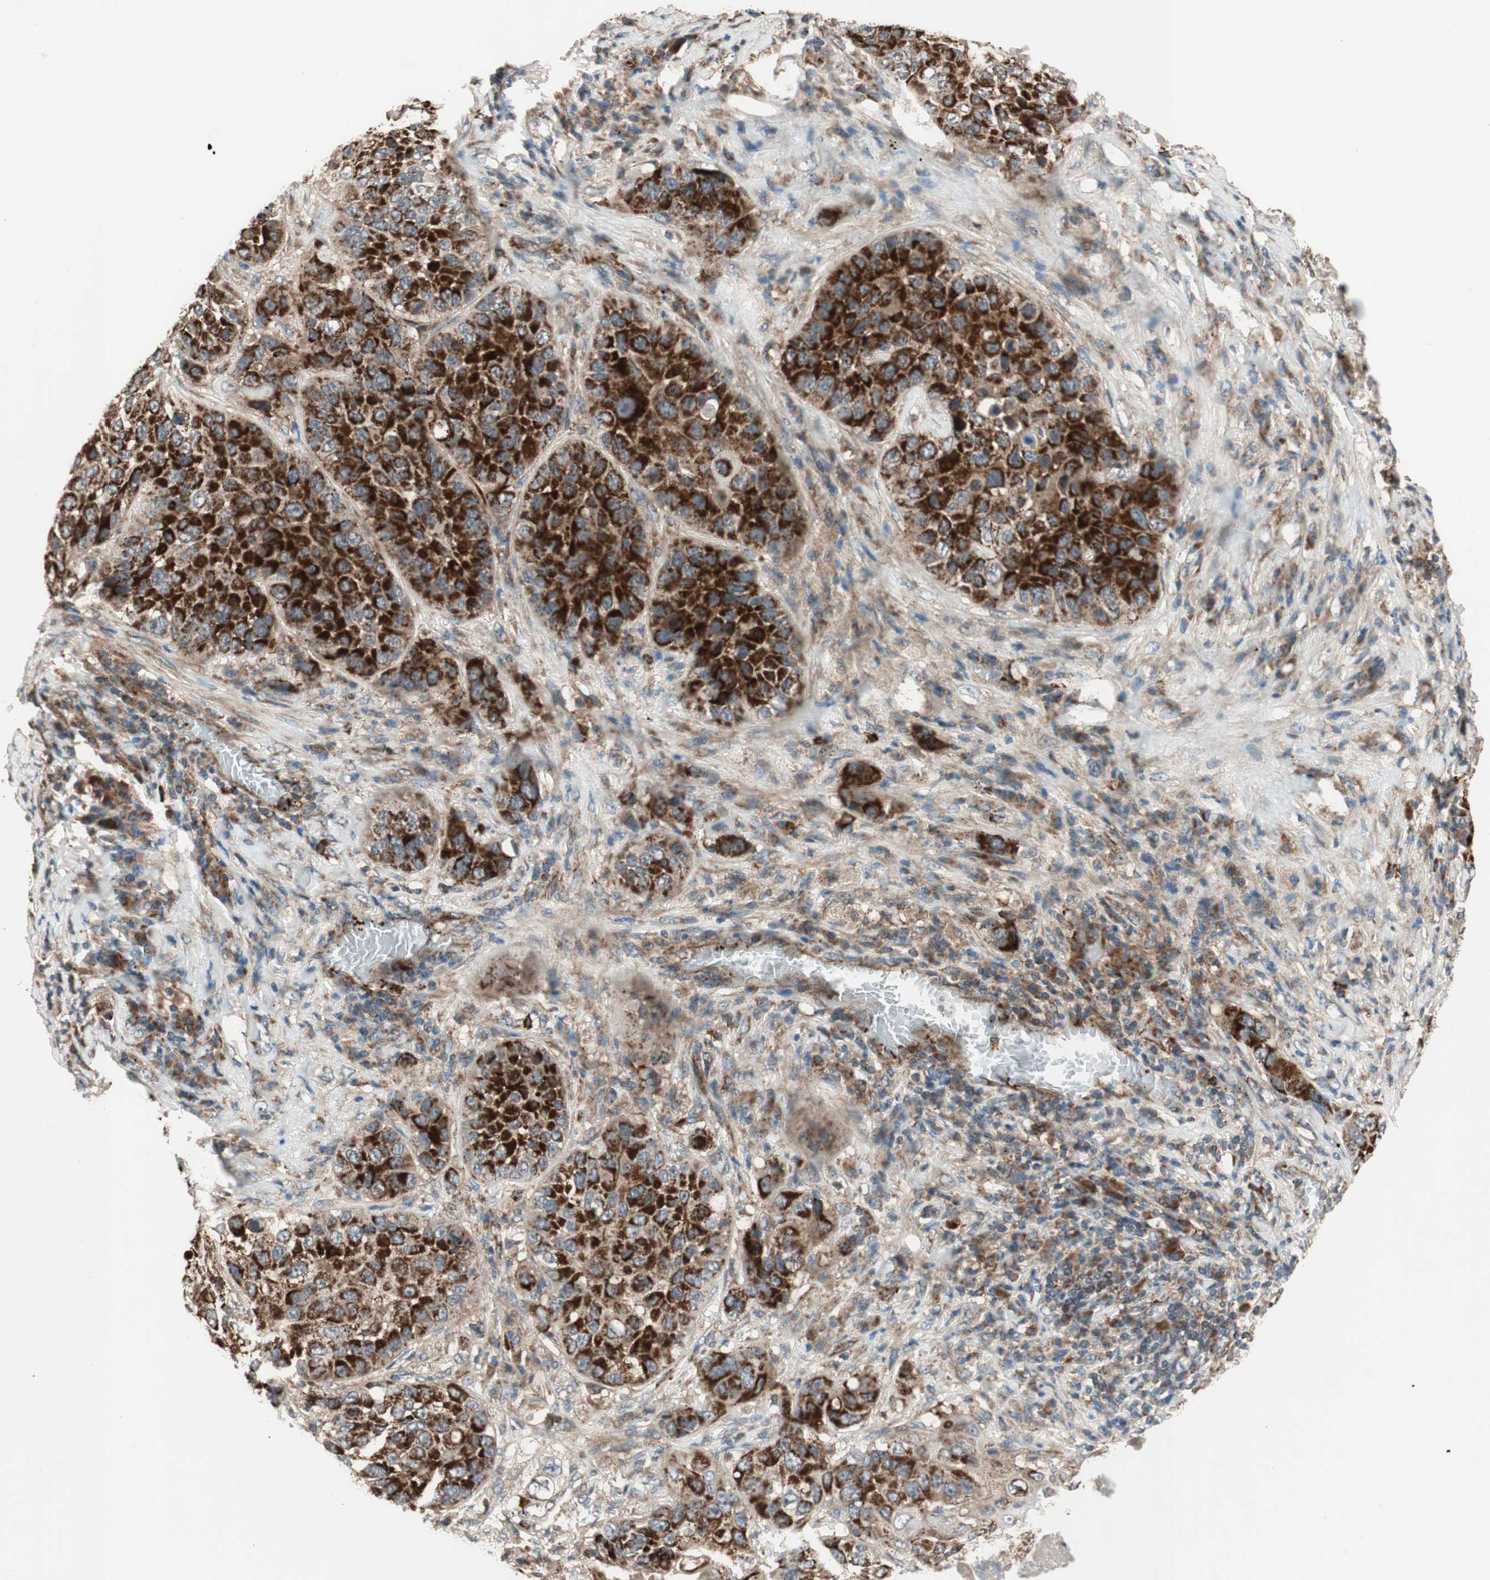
{"staining": {"intensity": "strong", "quantity": ">75%", "location": "cytoplasmic/membranous"}, "tissue": "lung cancer", "cell_type": "Tumor cells", "image_type": "cancer", "snomed": [{"axis": "morphology", "description": "Squamous cell carcinoma, NOS"}, {"axis": "topography", "description": "Lung"}], "caption": "Immunohistochemical staining of lung cancer displays strong cytoplasmic/membranous protein expression in about >75% of tumor cells. The staining is performed using DAB (3,3'-diaminobenzidine) brown chromogen to label protein expression. The nuclei are counter-stained blue using hematoxylin.", "gene": "AKAP1", "patient": {"sex": "male", "age": 57}}